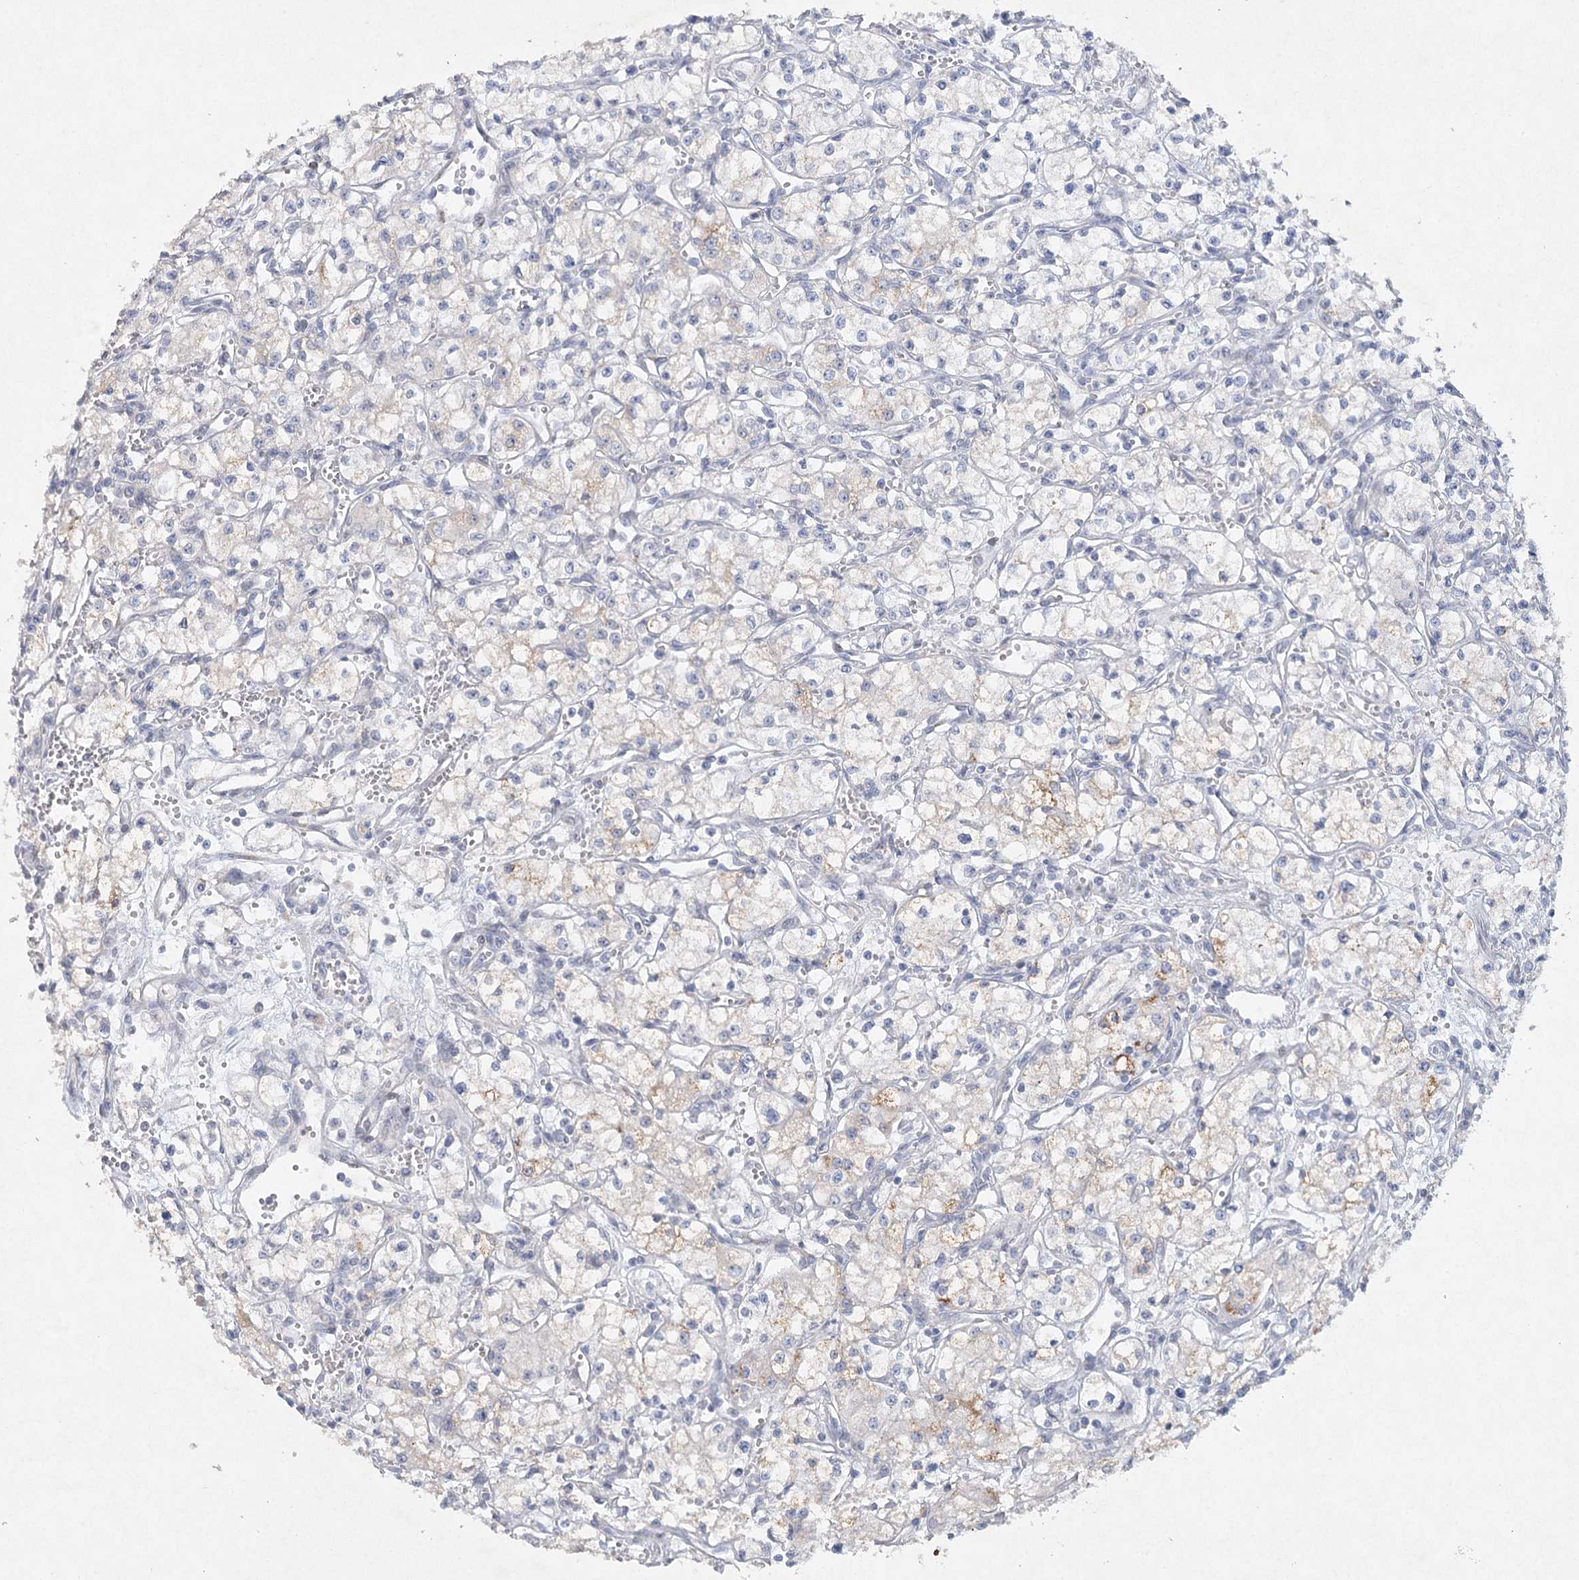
{"staining": {"intensity": "weak", "quantity": "<25%", "location": "cytoplasmic/membranous"}, "tissue": "renal cancer", "cell_type": "Tumor cells", "image_type": "cancer", "snomed": [{"axis": "morphology", "description": "Adenocarcinoma, NOS"}, {"axis": "topography", "description": "Kidney"}], "caption": "DAB immunohistochemical staining of human renal cancer exhibits no significant expression in tumor cells.", "gene": "RFX6", "patient": {"sex": "male", "age": 59}}